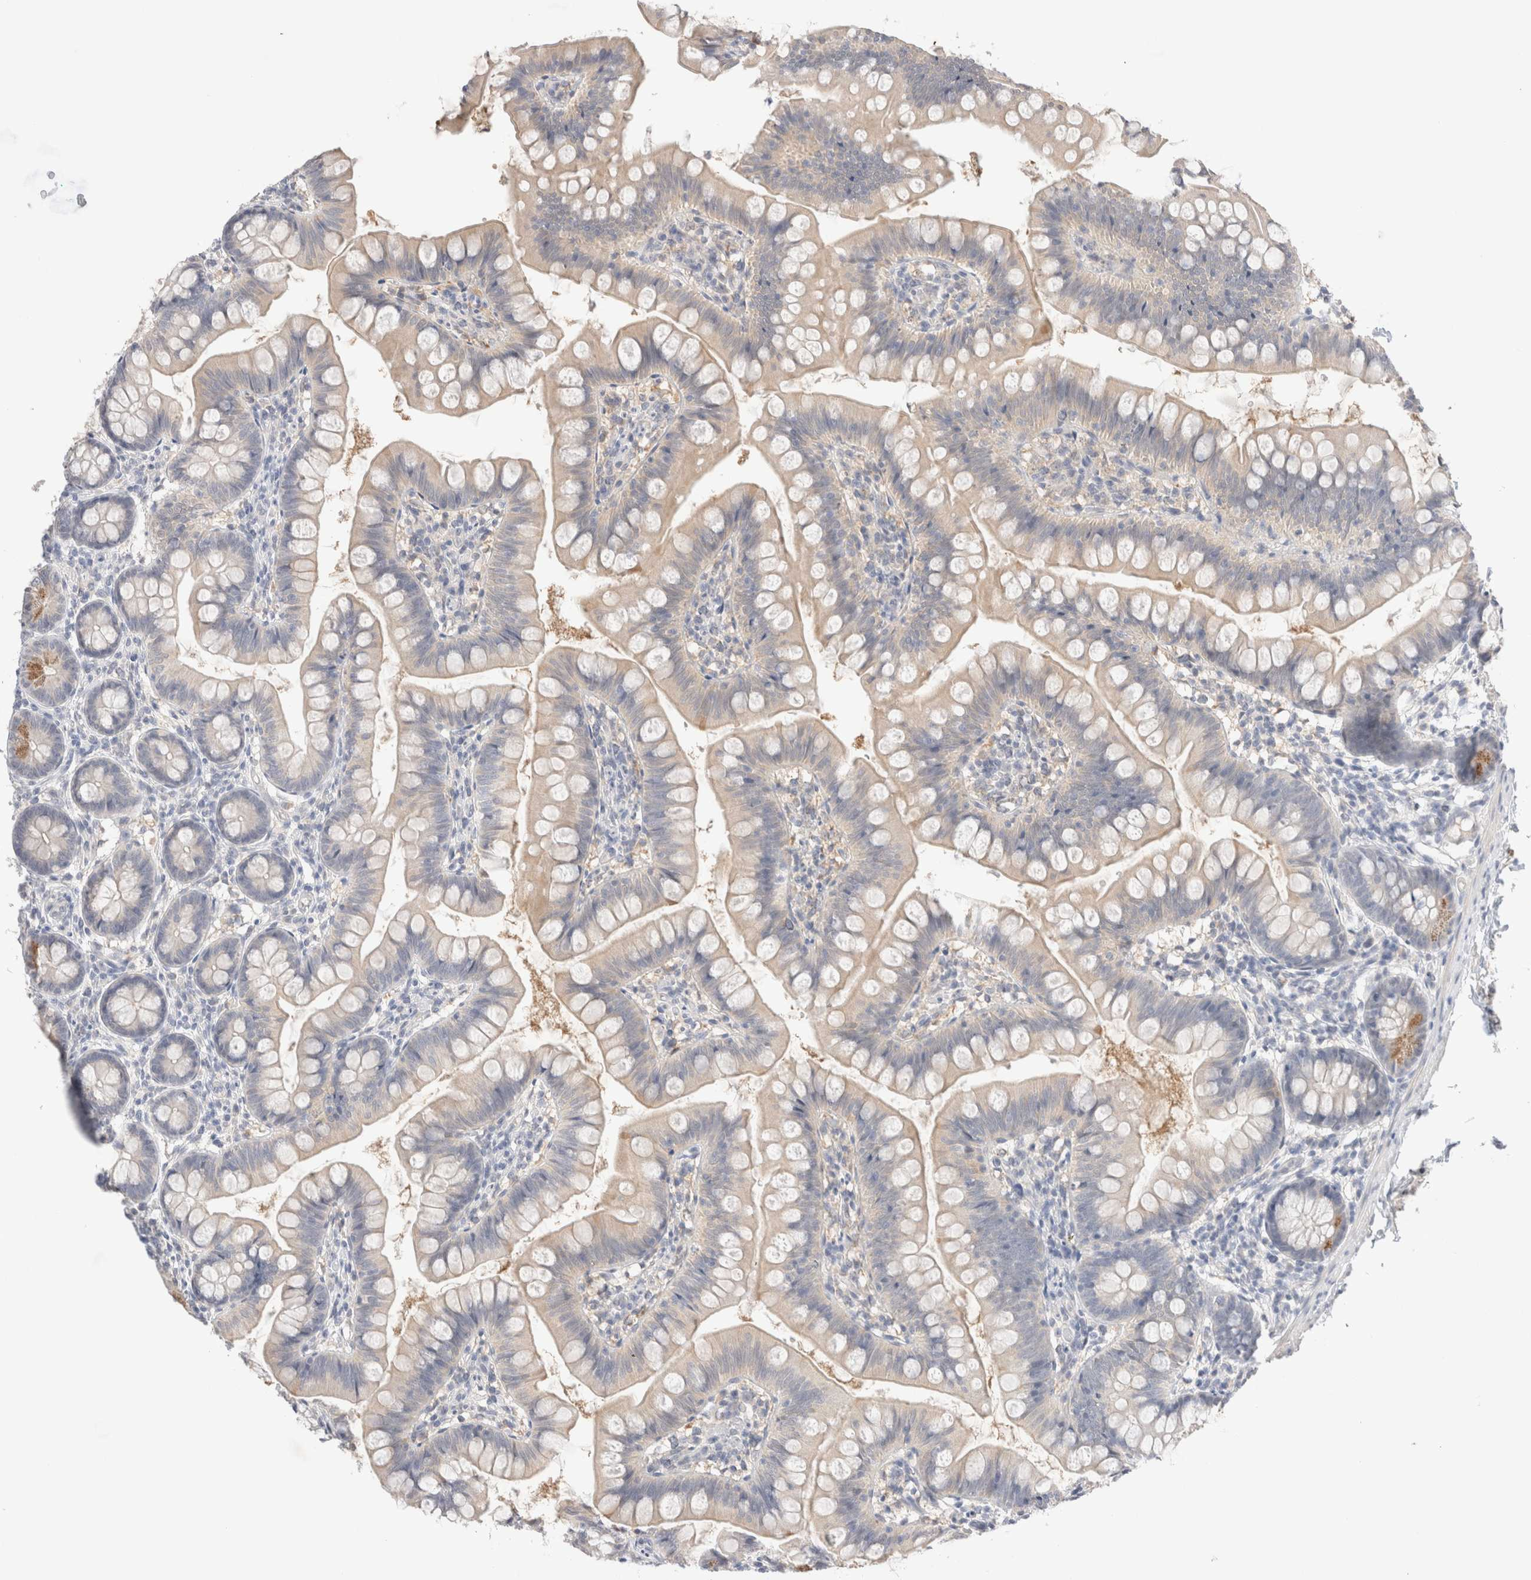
{"staining": {"intensity": "weak", "quantity": "<25%", "location": "cytoplasmic/membranous"}, "tissue": "small intestine", "cell_type": "Glandular cells", "image_type": "normal", "snomed": [{"axis": "morphology", "description": "Normal tissue, NOS"}, {"axis": "topography", "description": "Small intestine"}], "caption": "This photomicrograph is of benign small intestine stained with immunohistochemistry to label a protein in brown with the nuclei are counter-stained blue. There is no staining in glandular cells.", "gene": "SPATA20", "patient": {"sex": "male", "age": 7}}